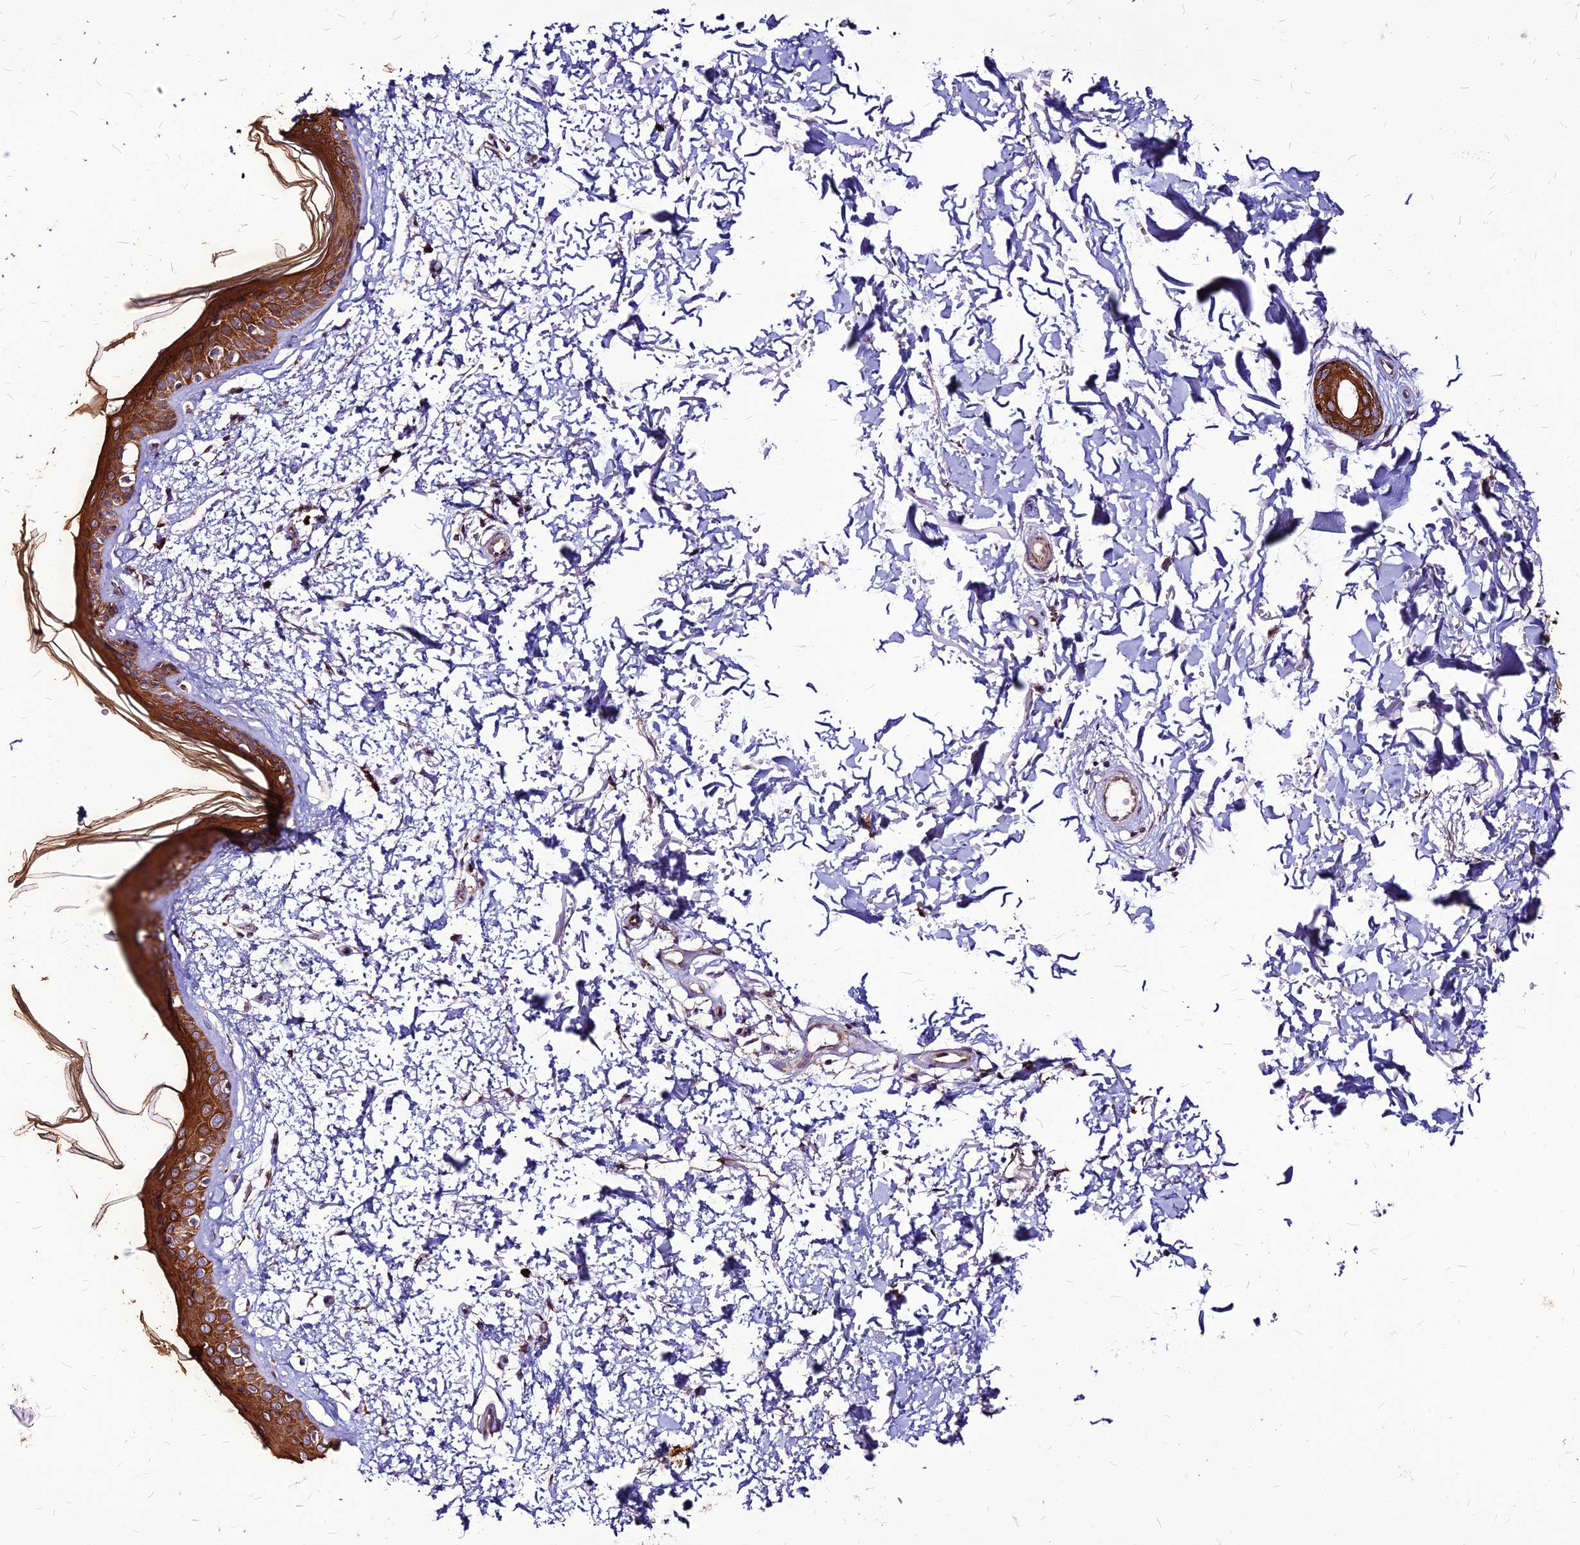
{"staining": {"intensity": "moderate", "quantity": ">75%", "location": "cytoplasmic/membranous"}, "tissue": "skin", "cell_type": "Fibroblasts", "image_type": "normal", "snomed": [{"axis": "morphology", "description": "Normal tissue, NOS"}, {"axis": "topography", "description": "Skin"}], "caption": "Protein staining of benign skin displays moderate cytoplasmic/membranous positivity in about >75% of fibroblasts.", "gene": "ECI1", "patient": {"sex": "male", "age": 66}}